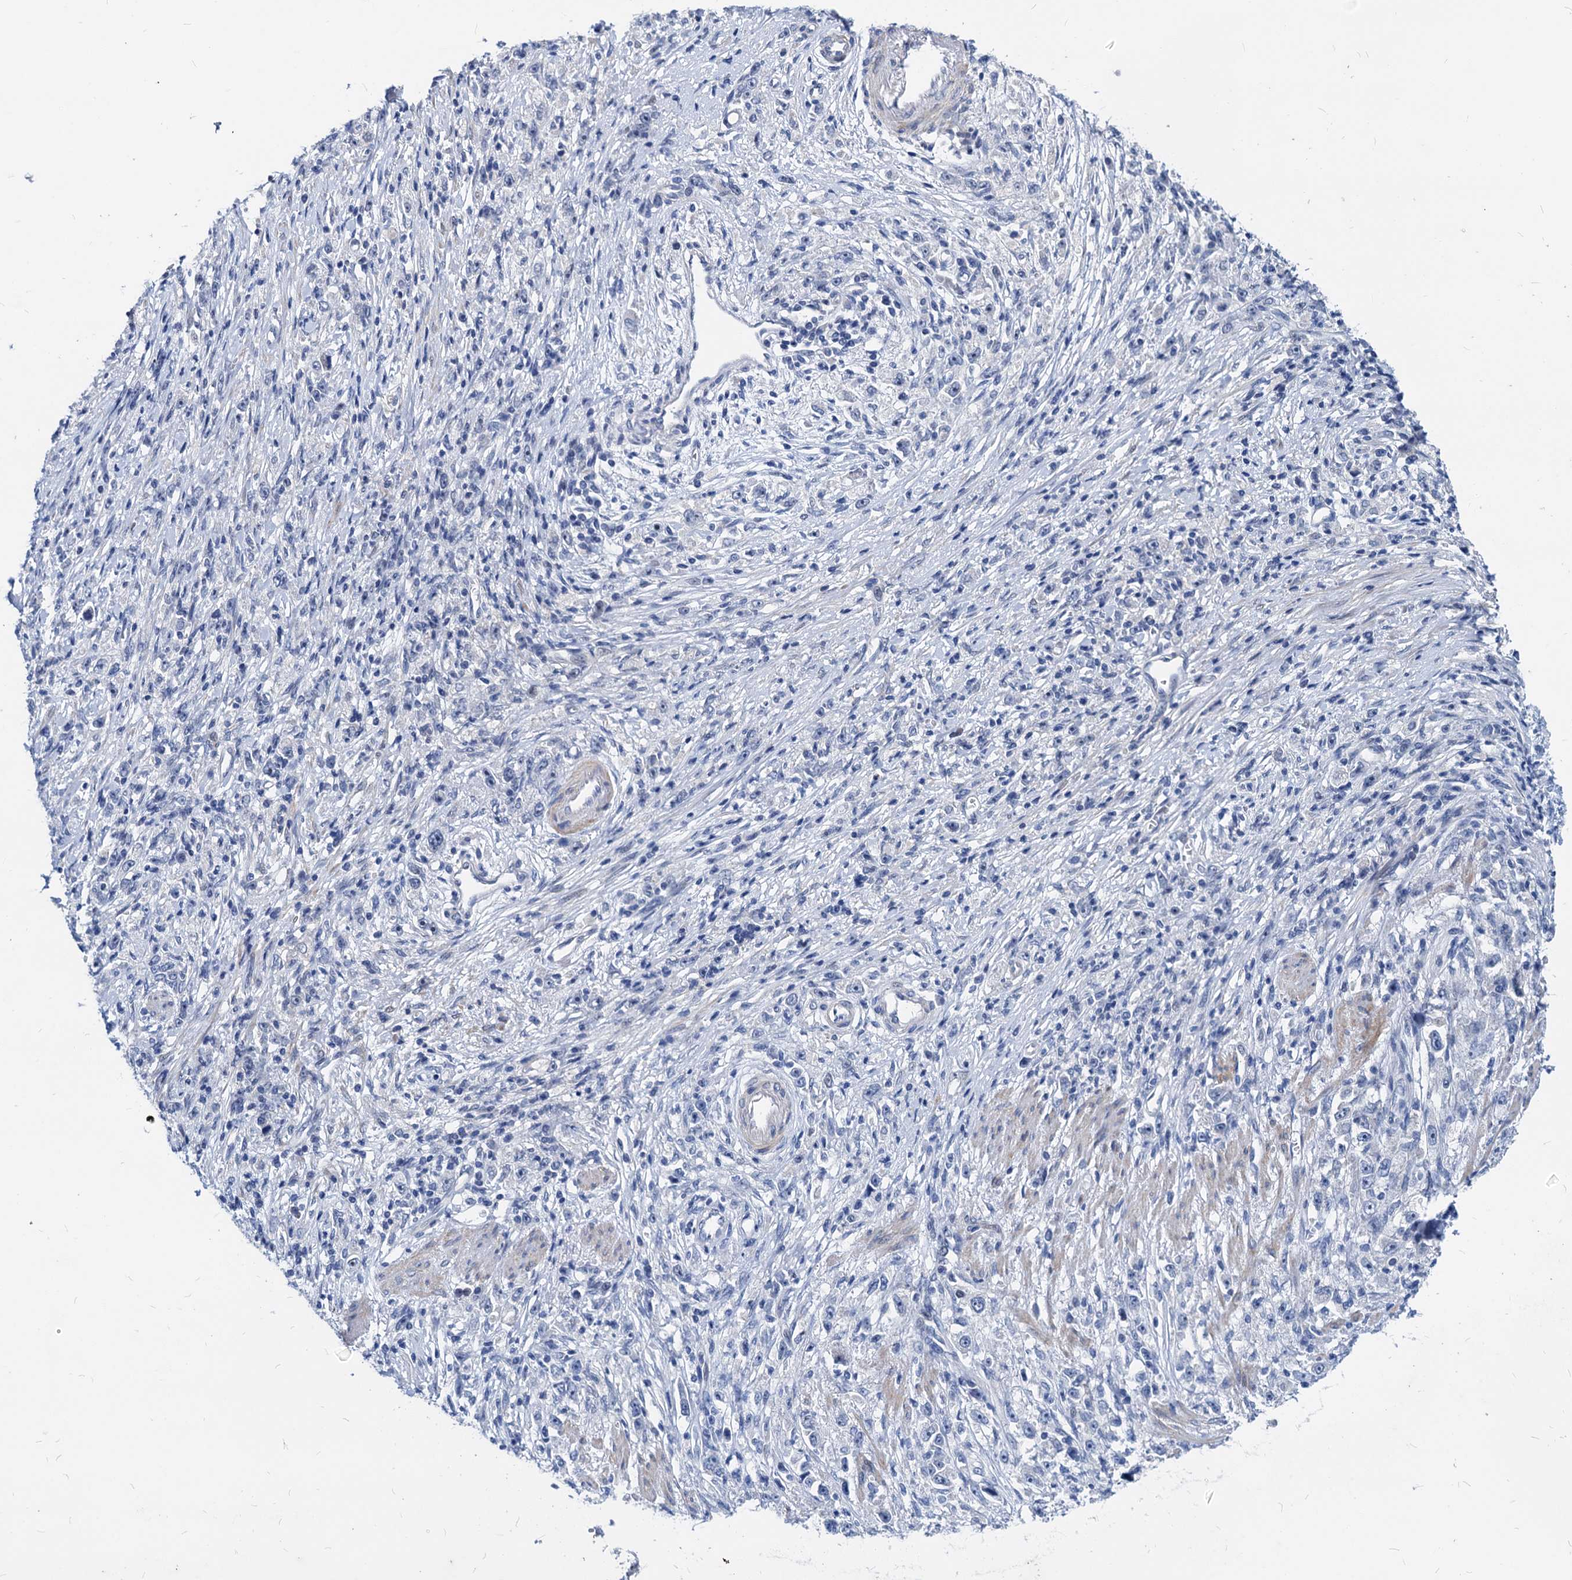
{"staining": {"intensity": "negative", "quantity": "none", "location": "none"}, "tissue": "stomach cancer", "cell_type": "Tumor cells", "image_type": "cancer", "snomed": [{"axis": "morphology", "description": "Adenocarcinoma, NOS"}, {"axis": "topography", "description": "Stomach"}], "caption": "The IHC histopathology image has no significant expression in tumor cells of stomach adenocarcinoma tissue. Brightfield microscopy of immunohistochemistry stained with DAB (3,3'-diaminobenzidine) (brown) and hematoxylin (blue), captured at high magnification.", "gene": "HSF2", "patient": {"sex": "female", "age": 59}}